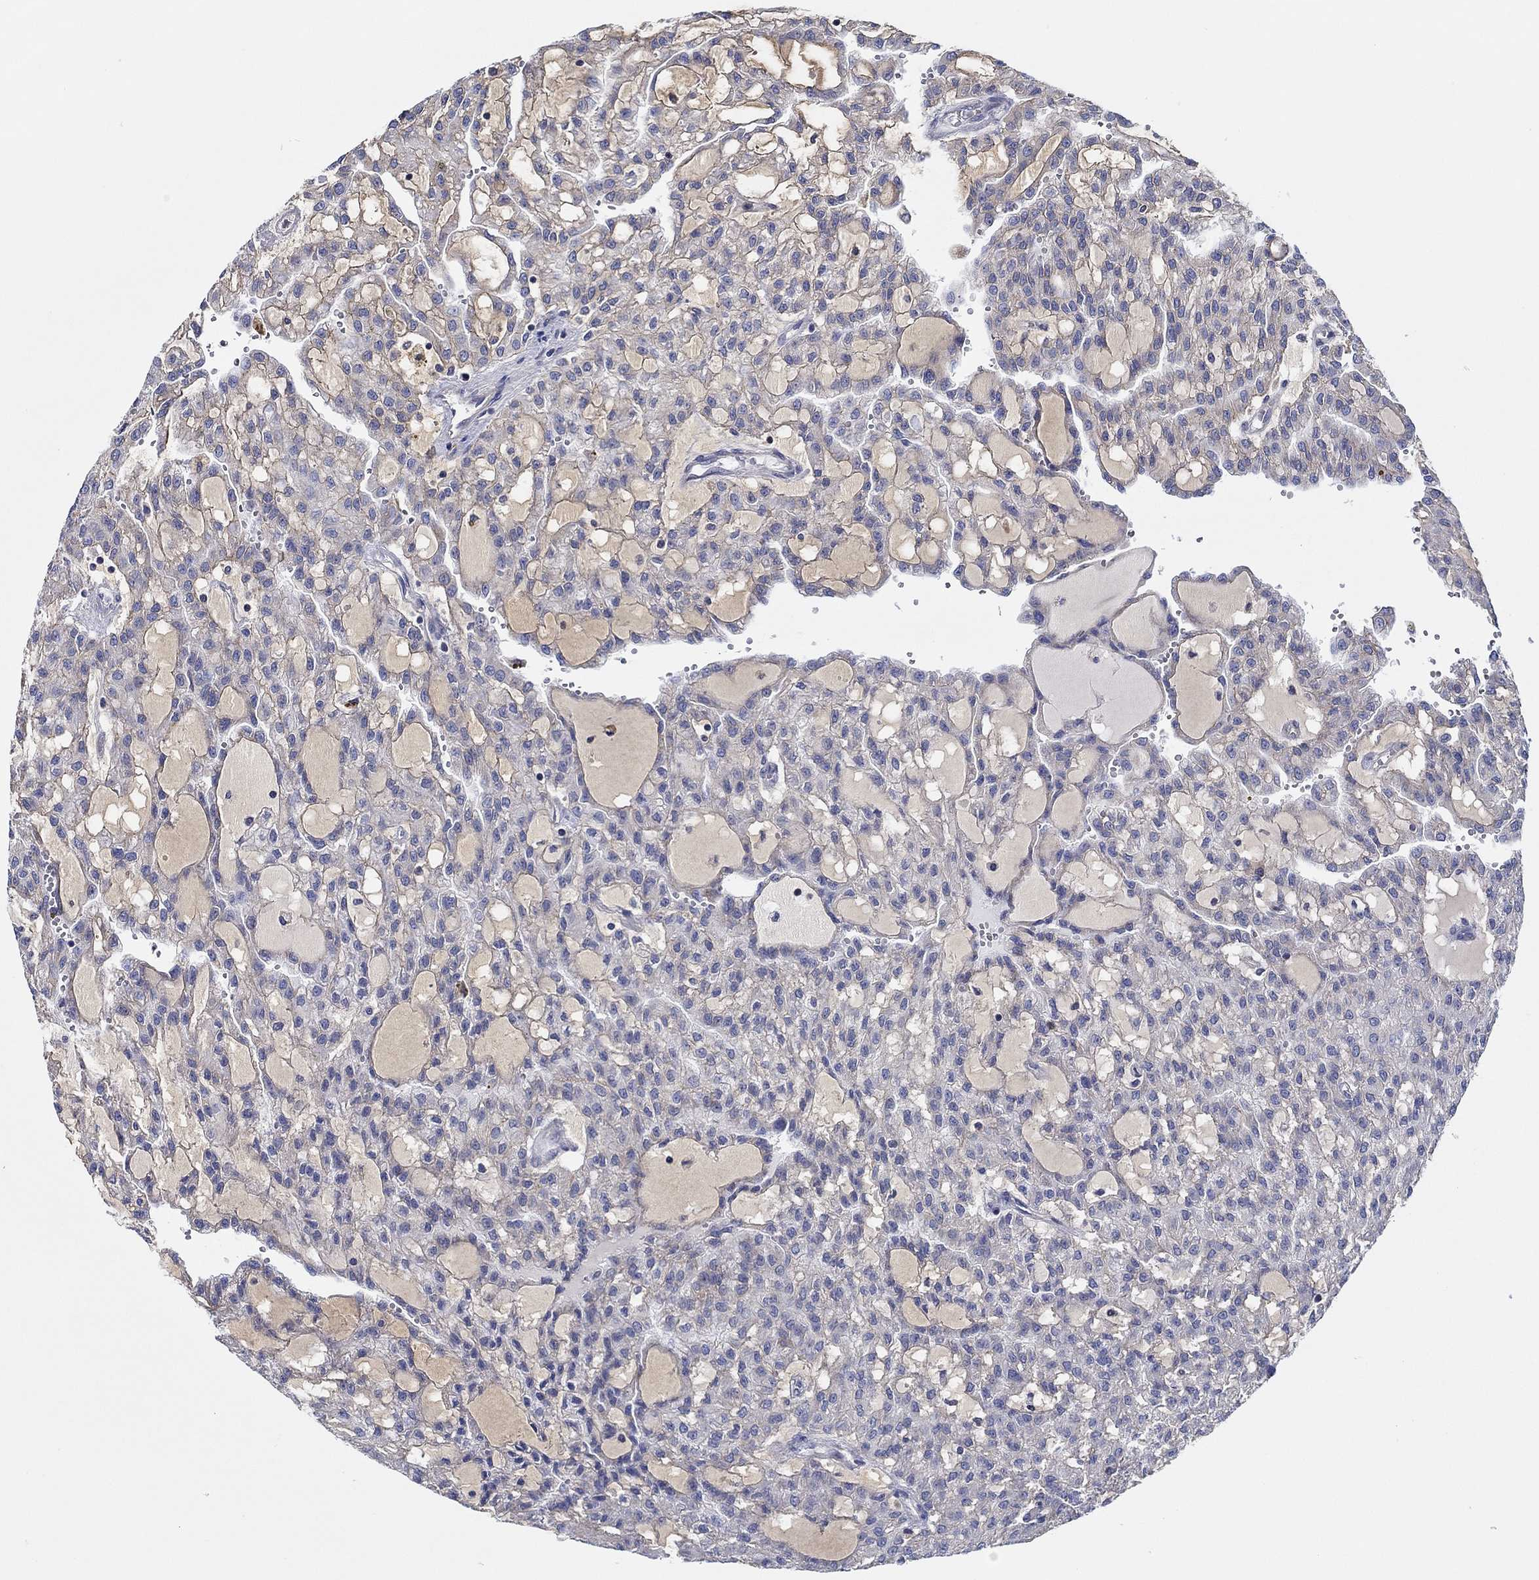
{"staining": {"intensity": "negative", "quantity": "none", "location": "none"}, "tissue": "renal cancer", "cell_type": "Tumor cells", "image_type": "cancer", "snomed": [{"axis": "morphology", "description": "Adenocarcinoma, NOS"}, {"axis": "topography", "description": "Kidney"}], "caption": "Tumor cells are negative for protein expression in human renal adenocarcinoma.", "gene": "CFAP61", "patient": {"sex": "male", "age": 63}}